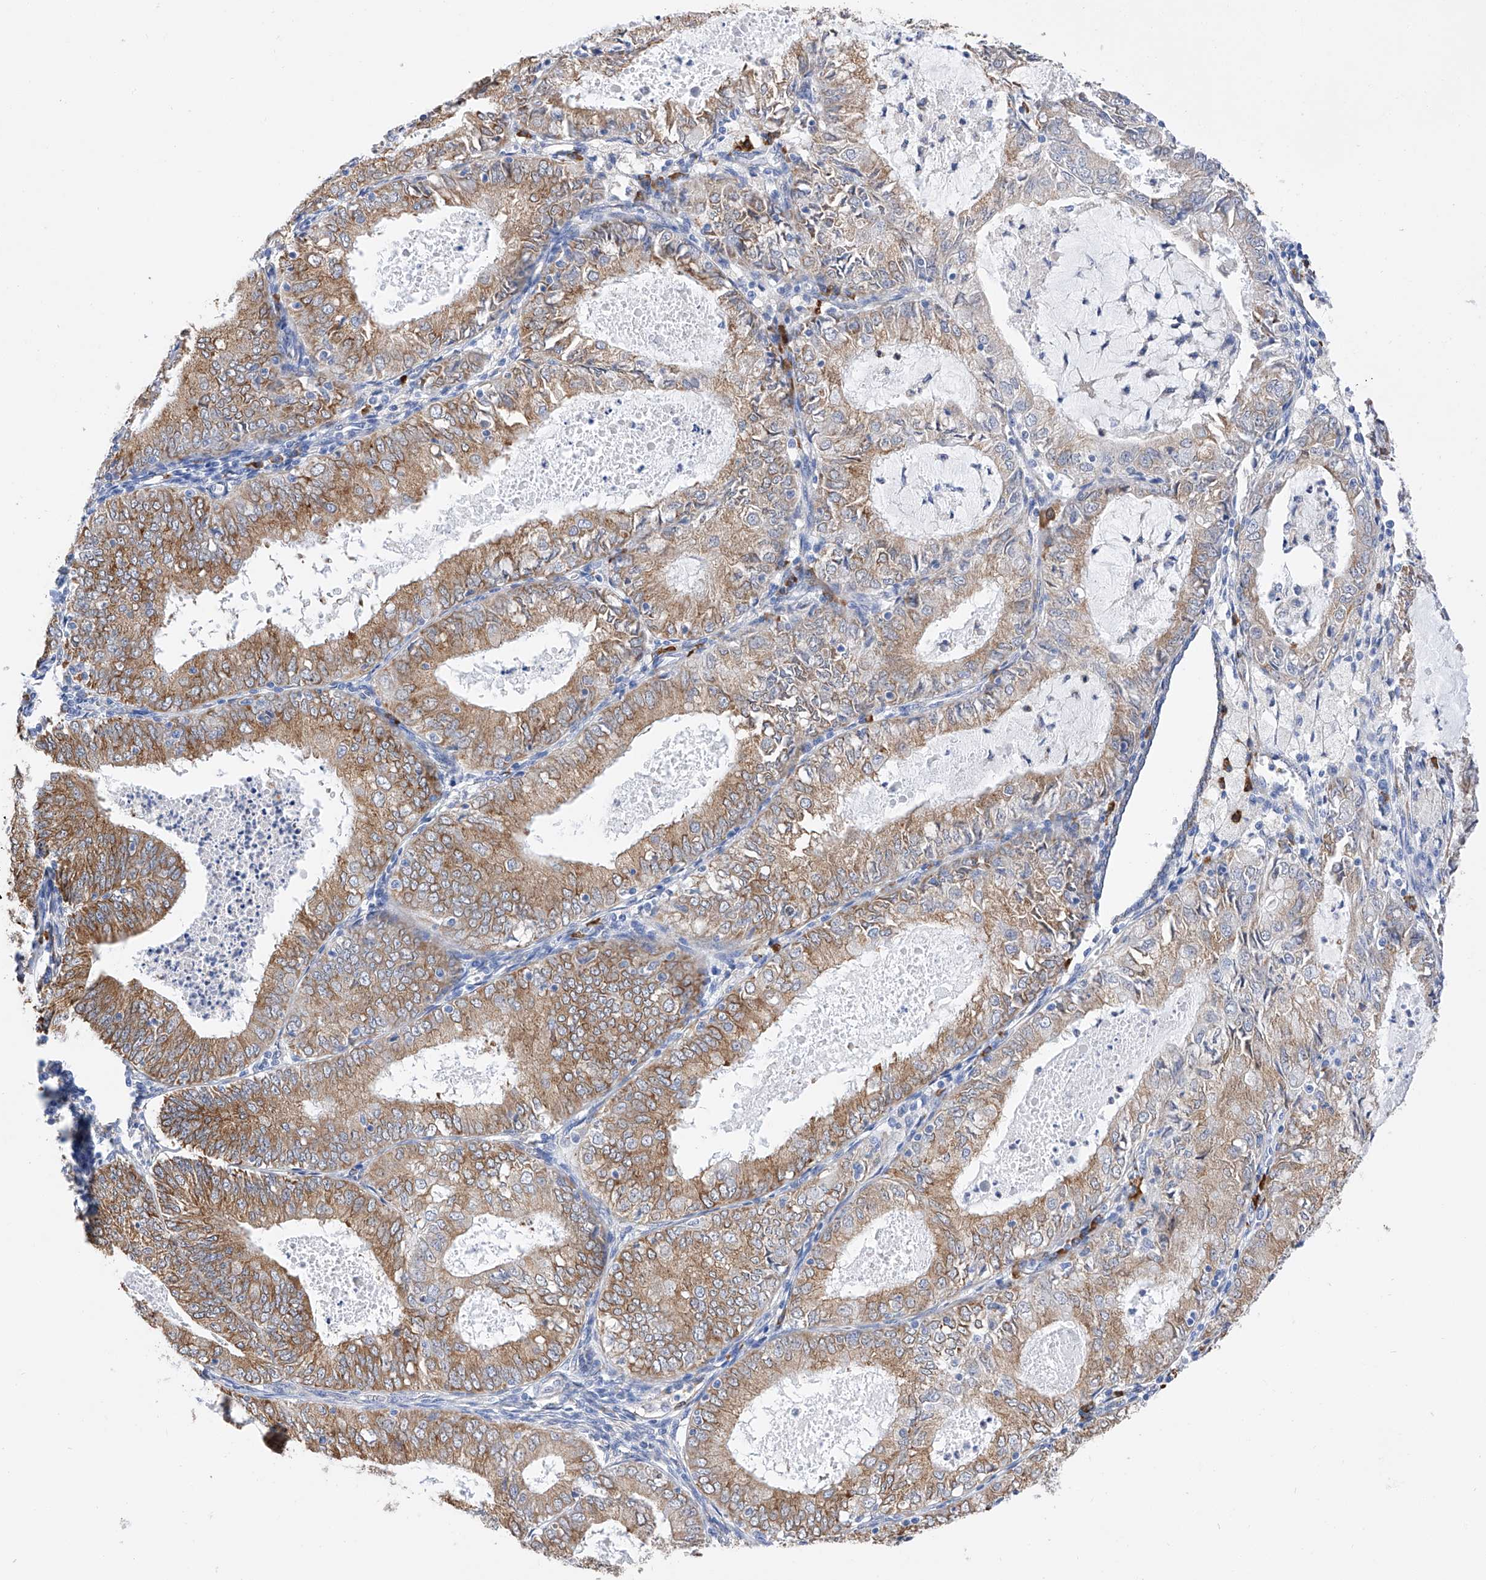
{"staining": {"intensity": "moderate", "quantity": "25%-75%", "location": "cytoplasmic/membranous"}, "tissue": "endometrial cancer", "cell_type": "Tumor cells", "image_type": "cancer", "snomed": [{"axis": "morphology", "description": "Adenocarcinoma, NOS"}, {"axis": "topography", "description": "Endometrium"}], "caption": "Protein expression by immunohistochemistry demonstrates moderate cytoplasmic/membranous positivity in approximately 25%-75% of tumor cells in adenocarcinoma (endometrial).", "gene": "PDIA5", "patient": {"sex": "female", "age": 57}}